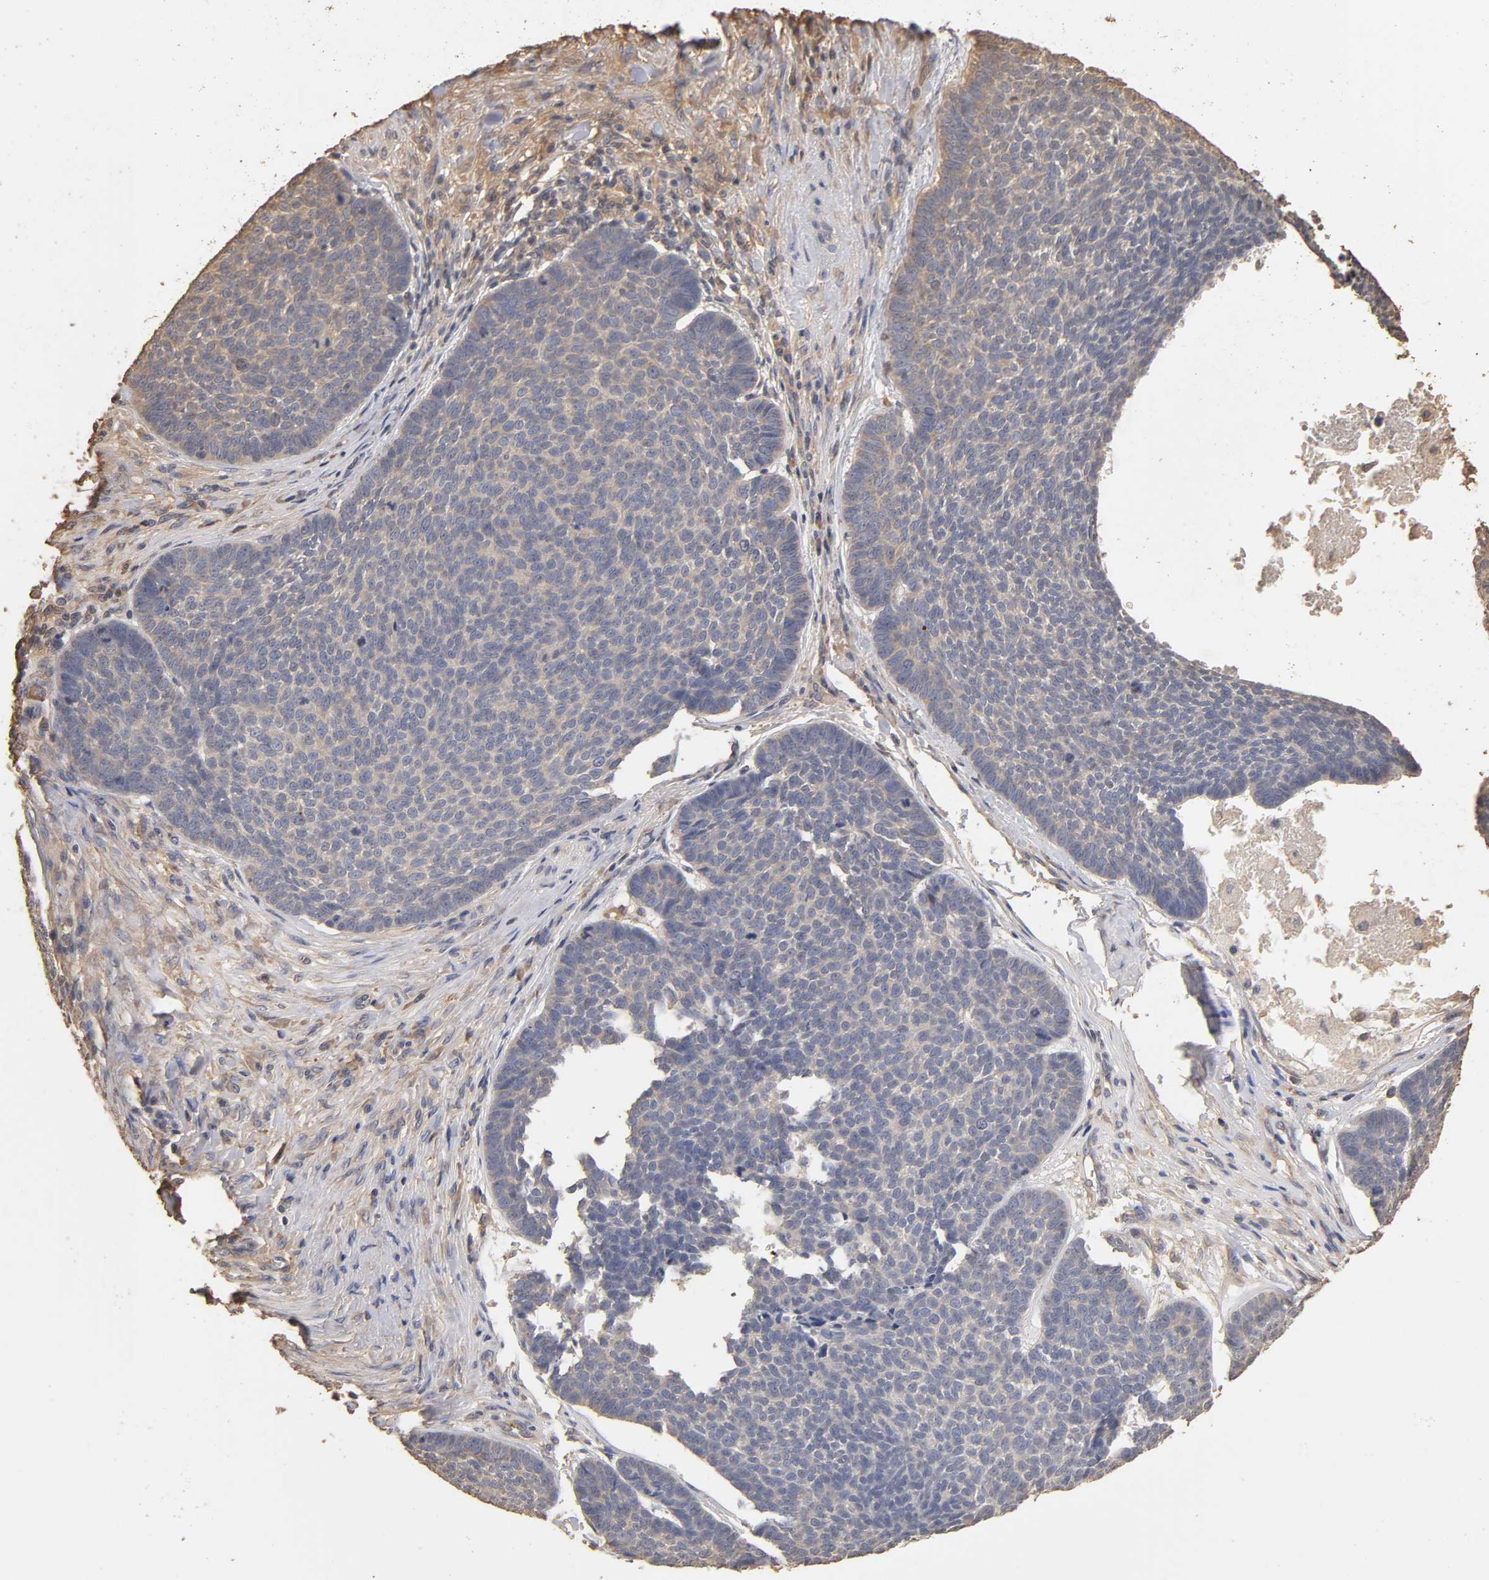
{"staining": {"intensity": "weak", "quantity": "<25%", "location": "cytoplasmic/membranous"}, "tissue": "skin cancer", "cell_type": "Tumor cells", "image_type": "cancer", "snomed": [{"axis": "morphology", "description": "Basal cell carcinoma"}, {"axis": "topography", "description": "Skin"}], "caption": "The micrograph shows no staining of tumor cells in skin cancer. (DAB (3,3'-diaminobenzidine) immunohistochemistry with hematoxylin counter stain).", "gene": "VSIG4", "patient": {"sex": "male", "age": 84}}